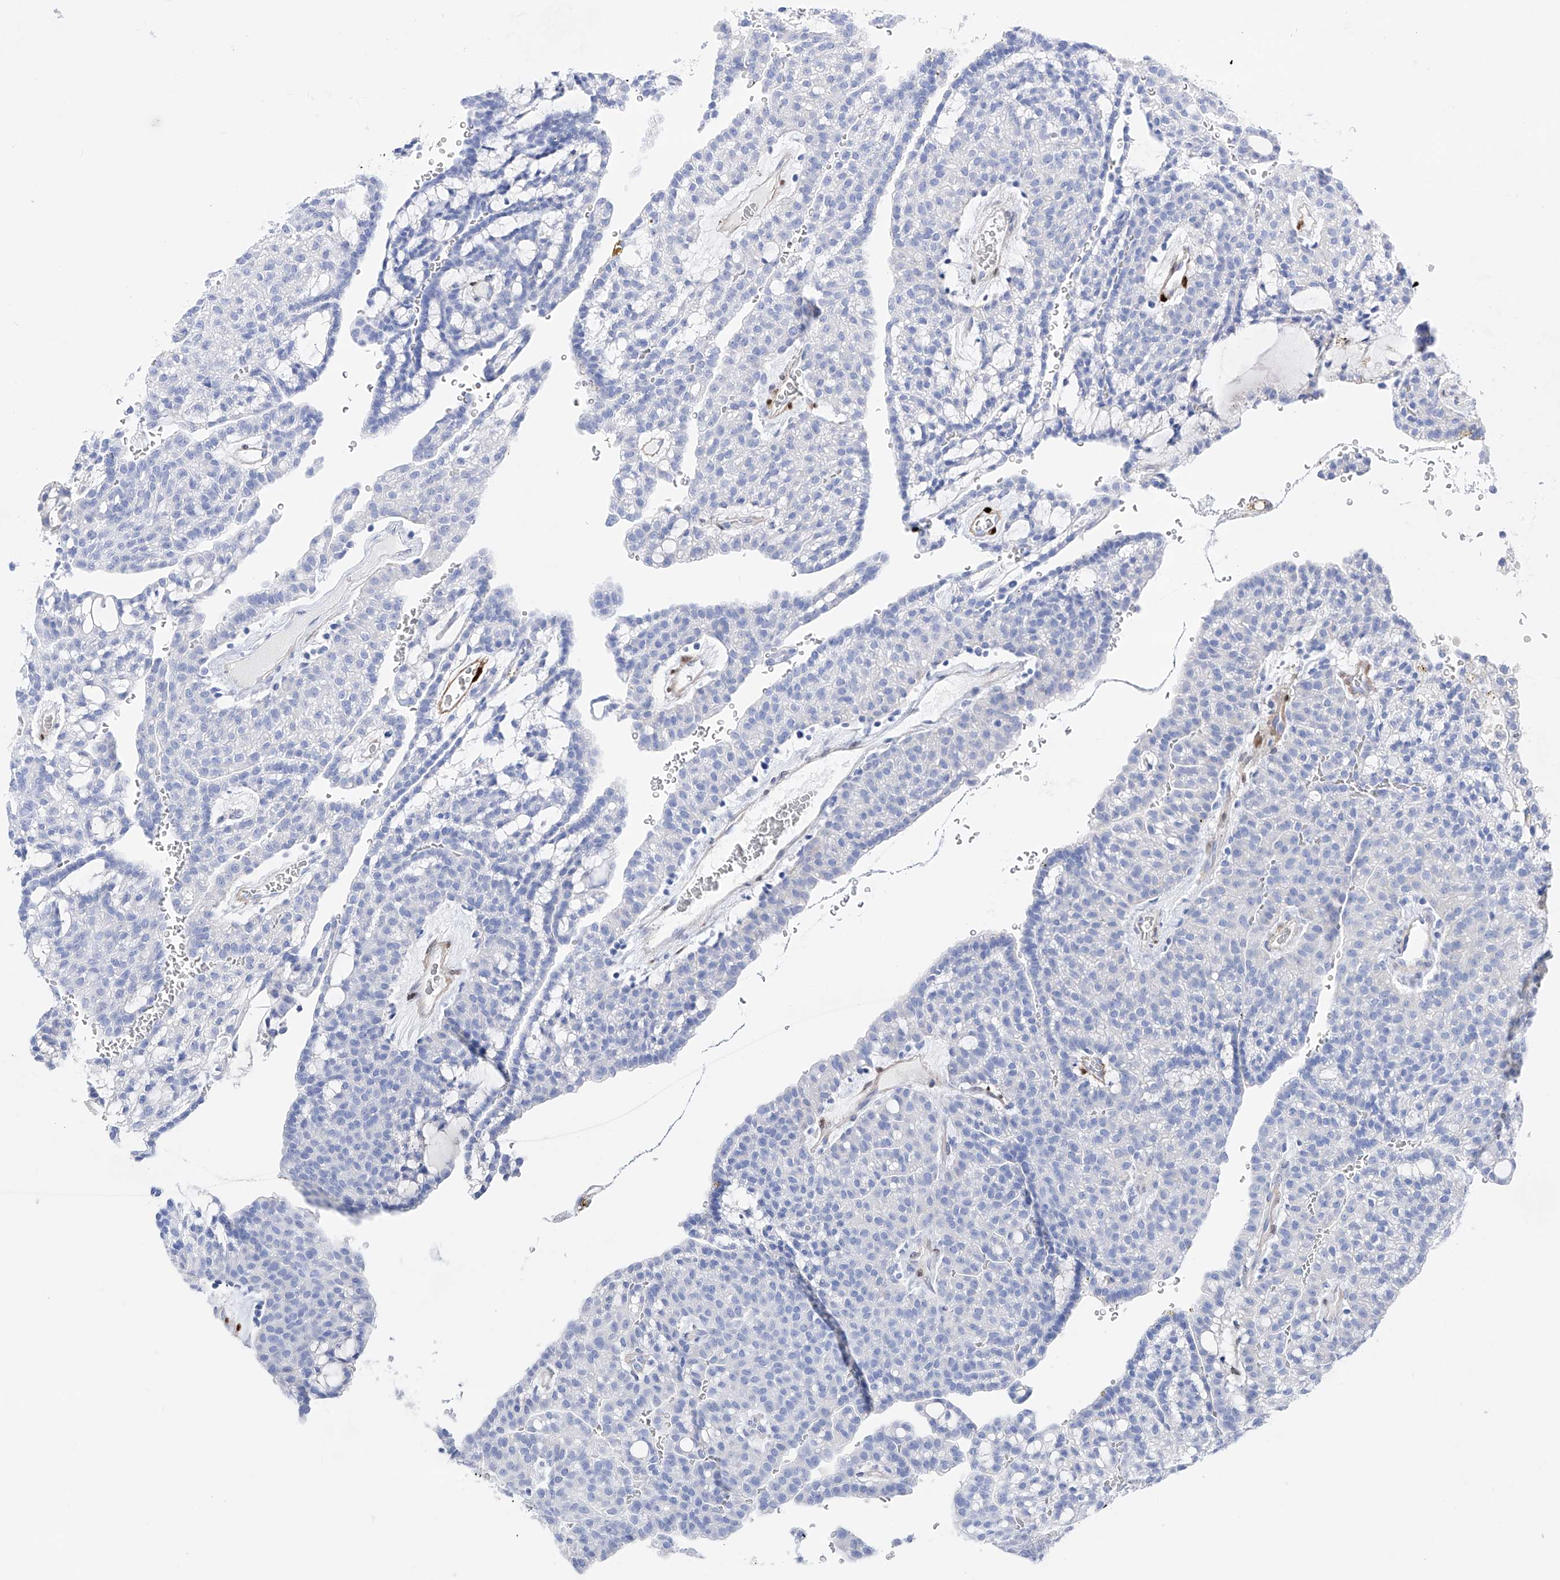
{"staining": {"intensity": "negative", "quantity": "none", "location": "none"}, "tissue": "renal cancer", "cell_type": "Tumor cells", "image_type": "cancer", "snomed": [{"axis": "morphology", "description": "Adenocarcinoma, NOS"}, {"axis": "topography", "description": "Kidney"}], "caption": "Tumor cells are negative for brown protein staining in renal cancer (adenocarcinoma).", "gene": "TRPC7", "patient": {"sex": "male", "age": 63}}